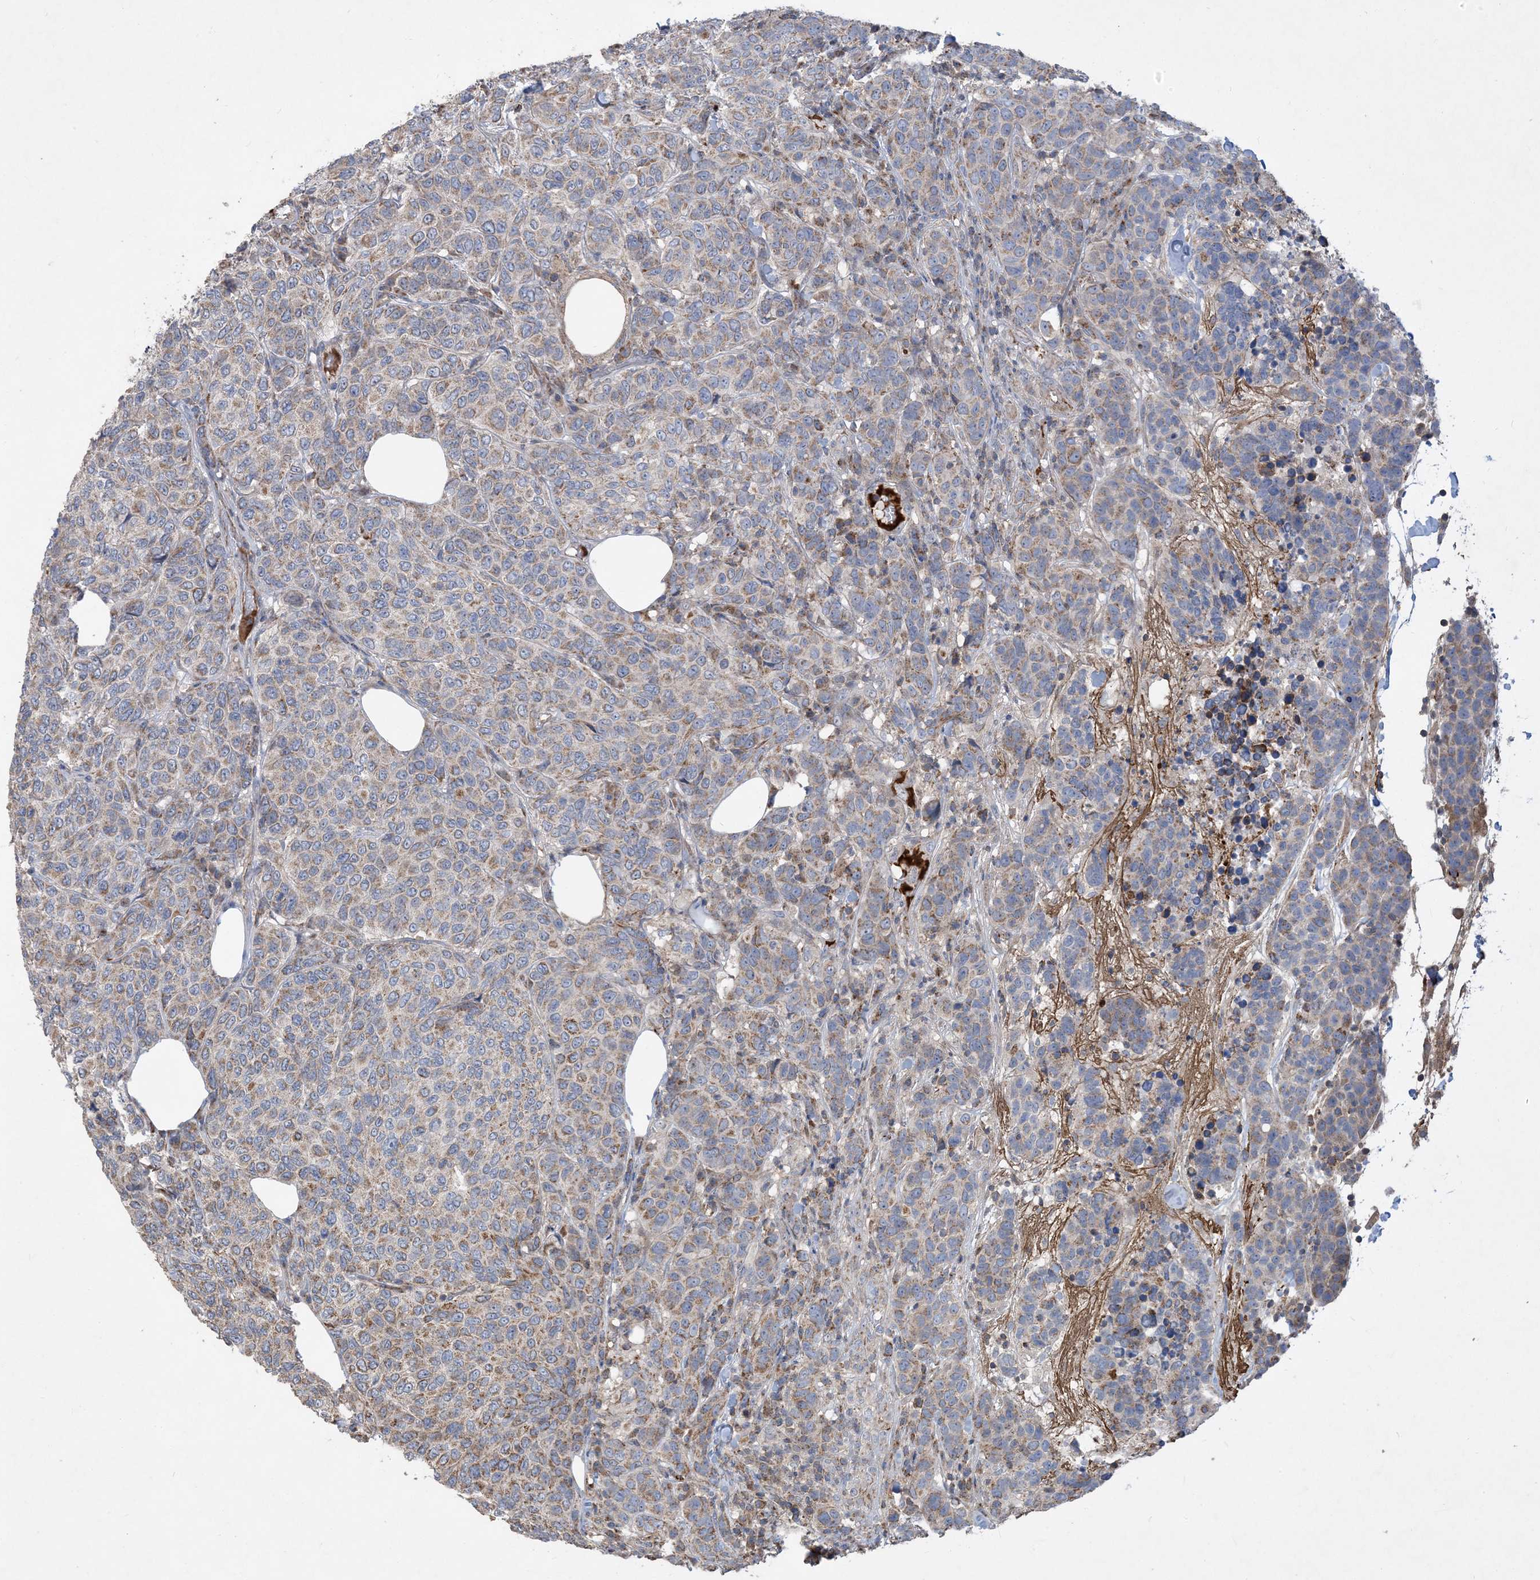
{"staining": {"intensity": "weak", "quantity": ">75%", "location": "cytoplasmic/membranous"}, "tissue": "breast cancer", "cell_type": "Tumor cells", "image_type": "cancer", "snomed": [{"axis": "morphology", "description": "Duct carcinoma"}, {"axis": "topography", "description": "Breast"}], "caption": "Immunohistochemistry (DAB) staining of breast cancer displays weak cytoplasmic/membranous protein expression in approximately >75% of tumor cells.", "gene": "ECHDC1", "patient": {"sex": "female", "age": 55}}